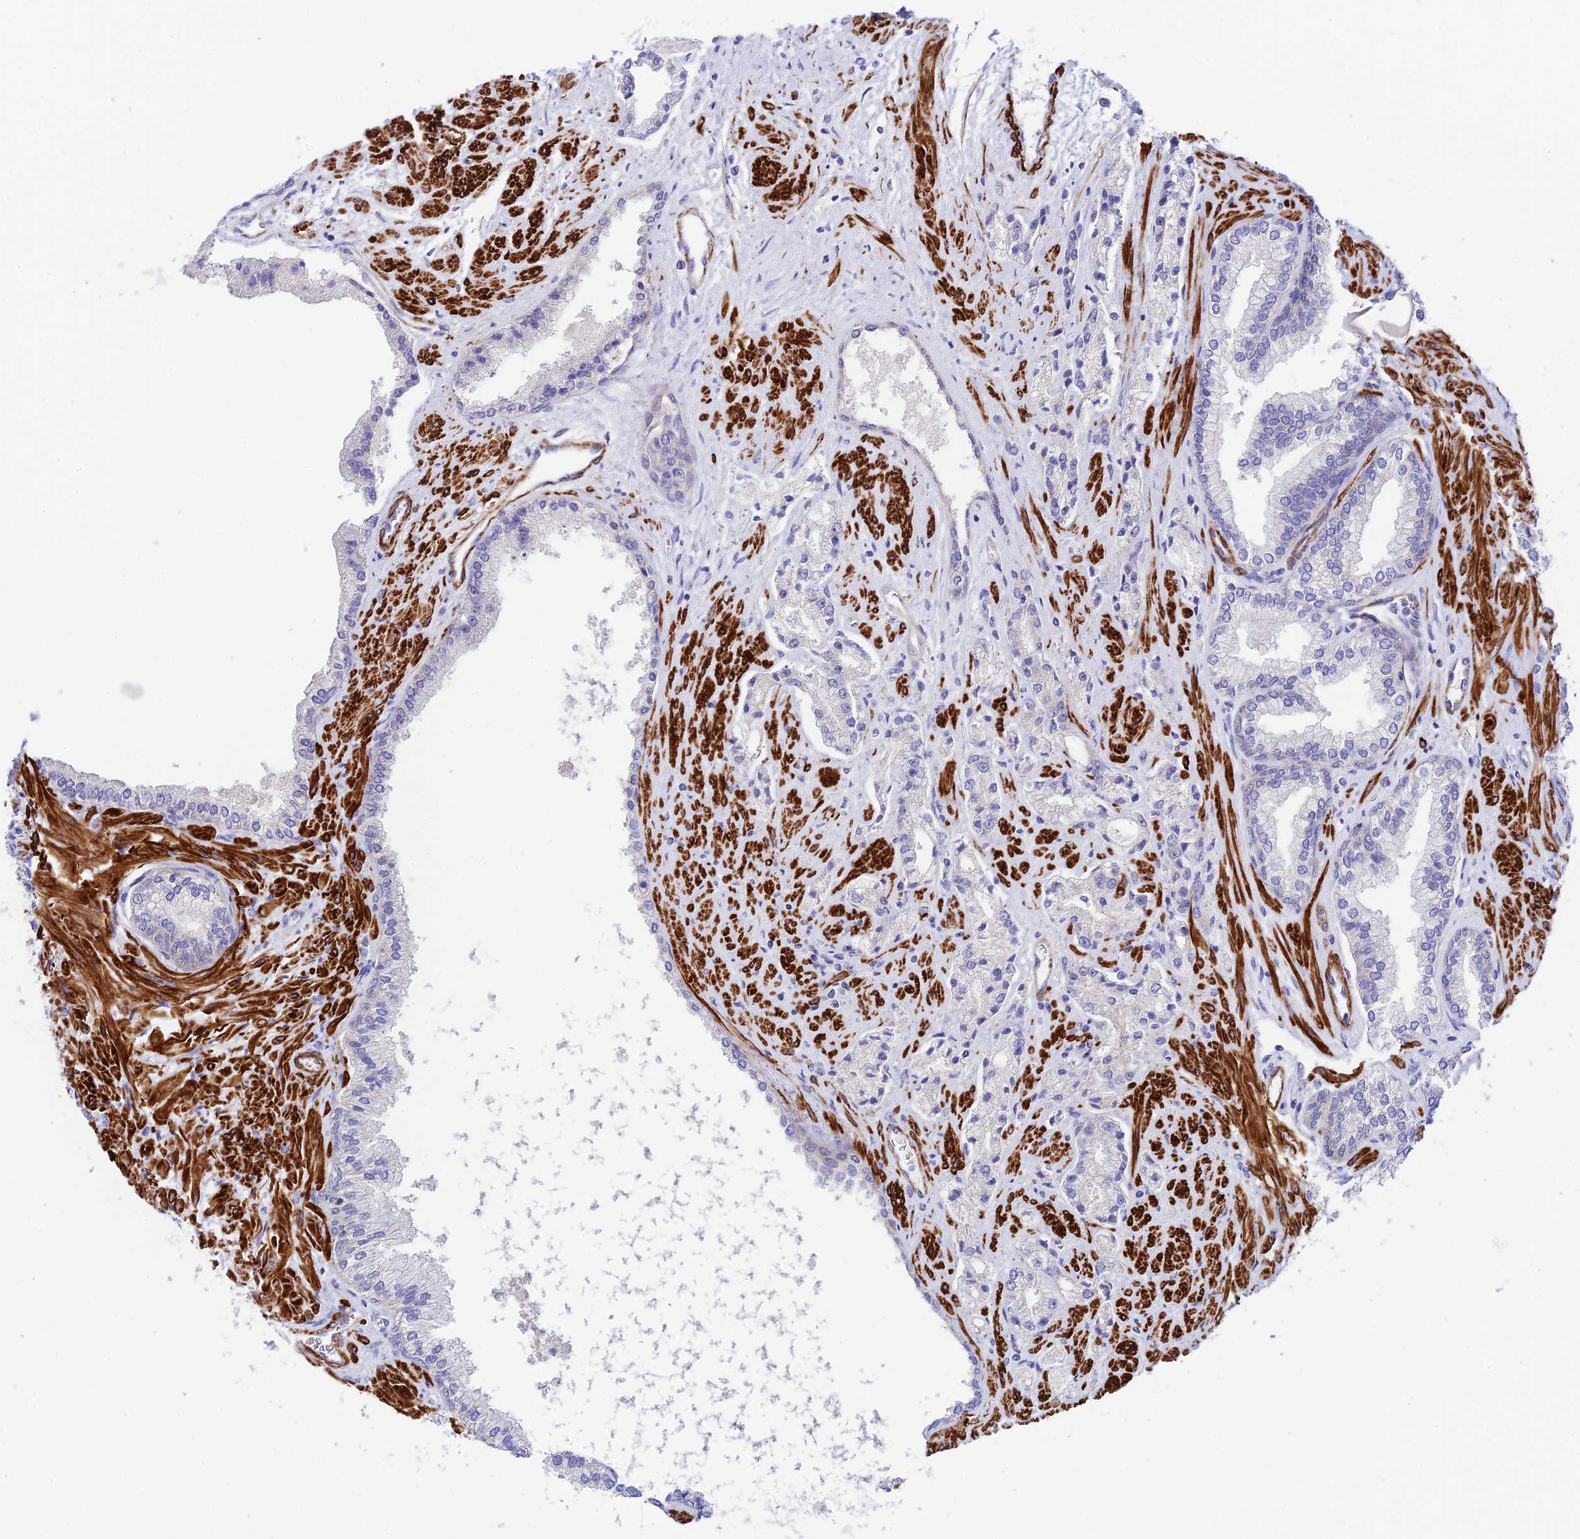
{"staining": {"intensity": "negative", "quantity": "none", "location": "none"}, "tissue": "prostate cancer", "cell_type": "Tumor cells", "image_type": "cancer", "snomed": [{"axis": "morphology", "description": "Adenocarcinoma, High grade"}, {"axis": "topography", "description": "Prostate"}], "caption": "This is an immunohistochemistry (IHC) micrograph of adenocarcinoma (high-grade) (prostate). There is no expression in tumor cells.", "gene": "ANKRD50", "patient": {"sex": "male", "age": 67}}